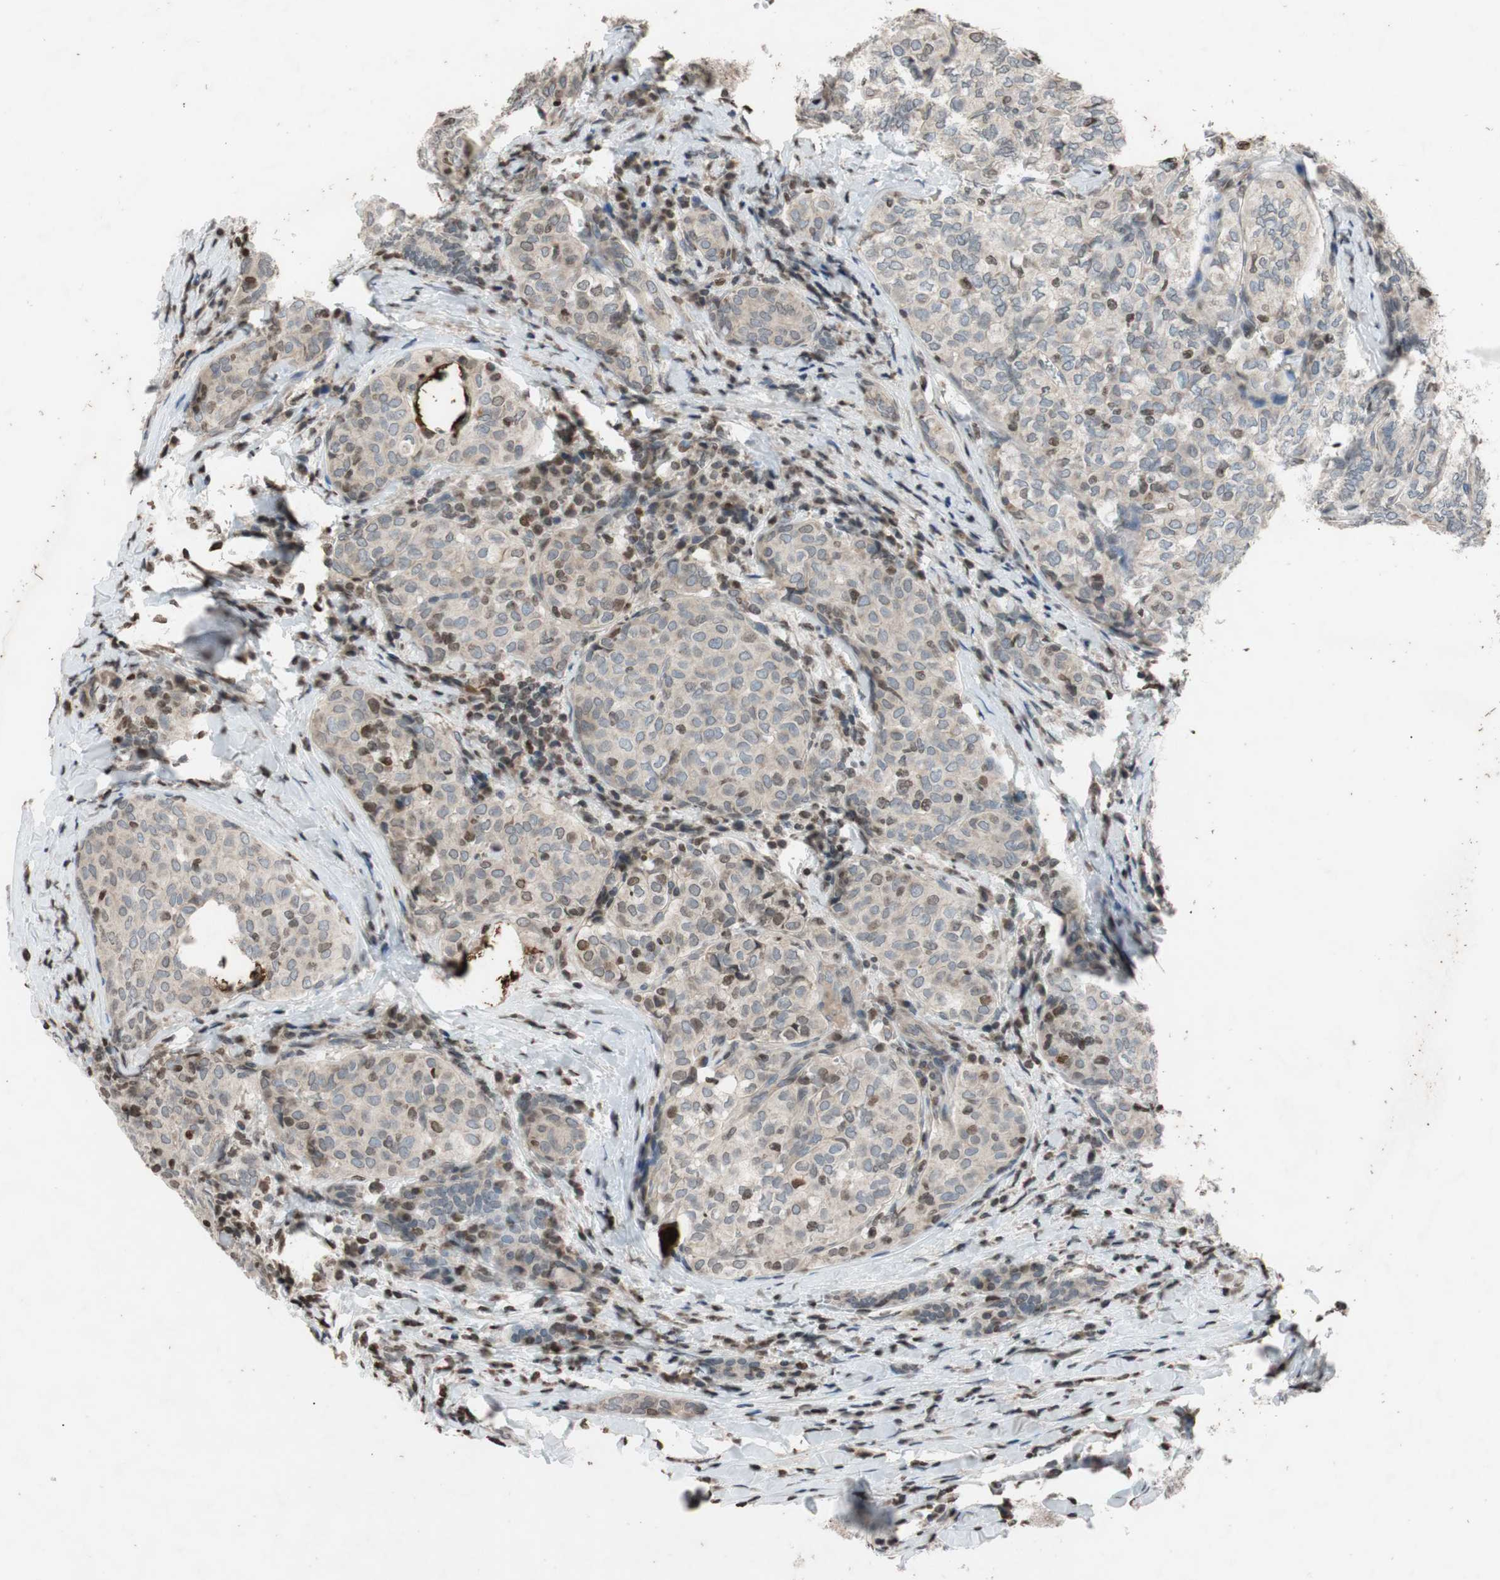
{"staining": {"intensity": "weak", "quantity": "<25%", "location": "nuclear"}, "tissue": "thyroid cancer", "cell_type": "Tumor cells", "image_type": "cancer", "snomed": [{"axis": "morphology", "description": "Normal tissue, NOS"}, {"axis": "morphology", "description": "Papillary adenocarcinoma, NOS"}, {"axis": "topography", "description": "Thyroid gland"}], "caption": "Immunohistochemical staining of human thyroid cancer (papillary adenocarcinoma) reveals no significant positivity in tumor cells. The staining is performed using DAB (3,3'-diaminobenzidine) brown chromogen with nuclei counter-stained in using hematoxylin.", "gene": "MCM6", "patient": {"sex": "female", "age": 30}}